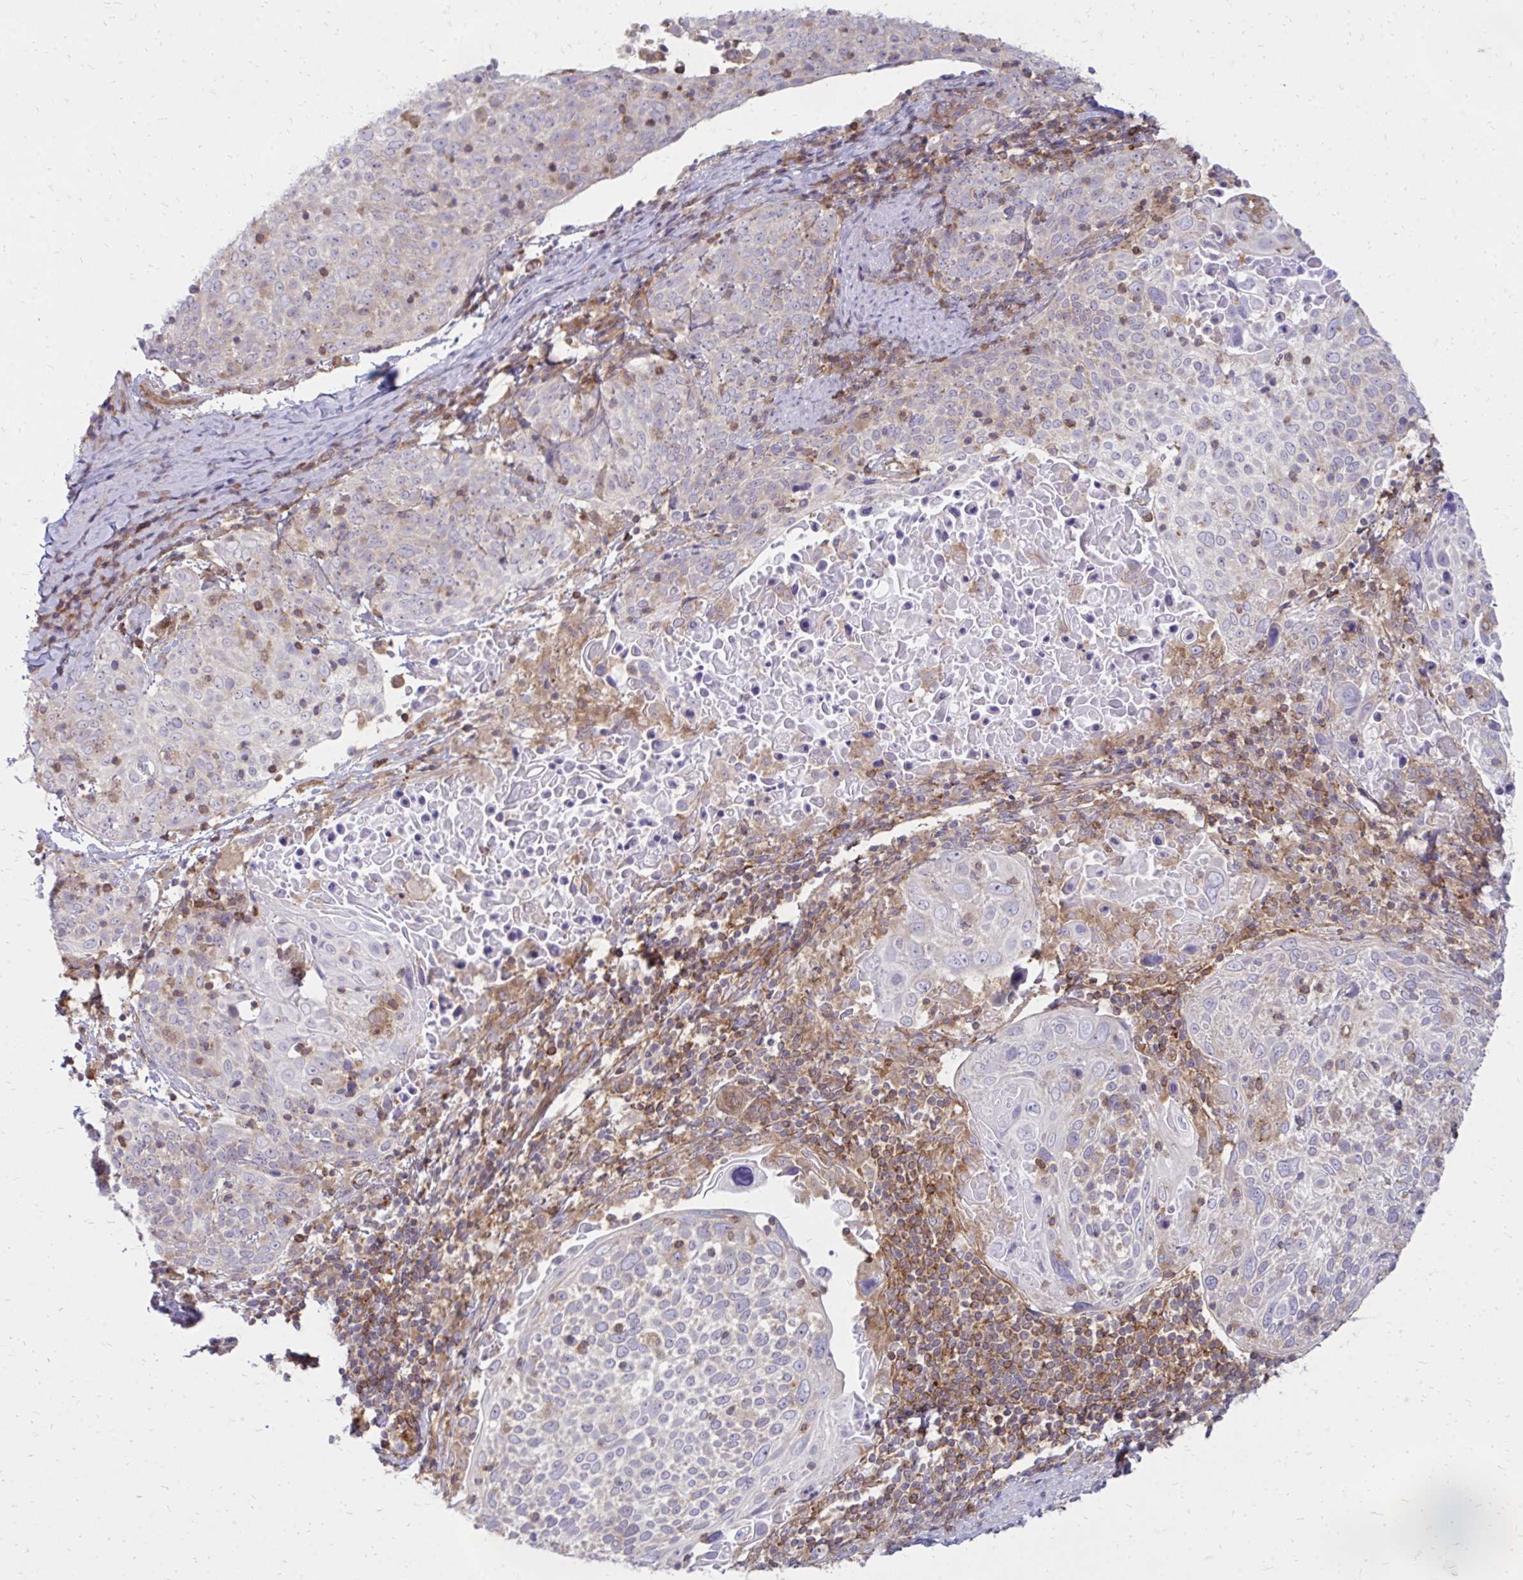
{"staining": {"intensity": "negative", "quantity": "none", "location": "none"}, "tissue": "cervical cancer", "cell_type": "Tumor cells", "image_type": "cancer", "snomed": [{"axis": "morphology", "description": "Squamous cell carcinoma, NOS"}, {"axis": "topography", "description": "Cervix"}], "caption": "Immunohistochemical staining of human squamous cell carcinoma (cervical) reveals no significant positivity in tumor cells. (IHC, brightfield microscopy, high magnification).", "gene": "ASAP1", "patient": {"sex": "female", "age": 61}}